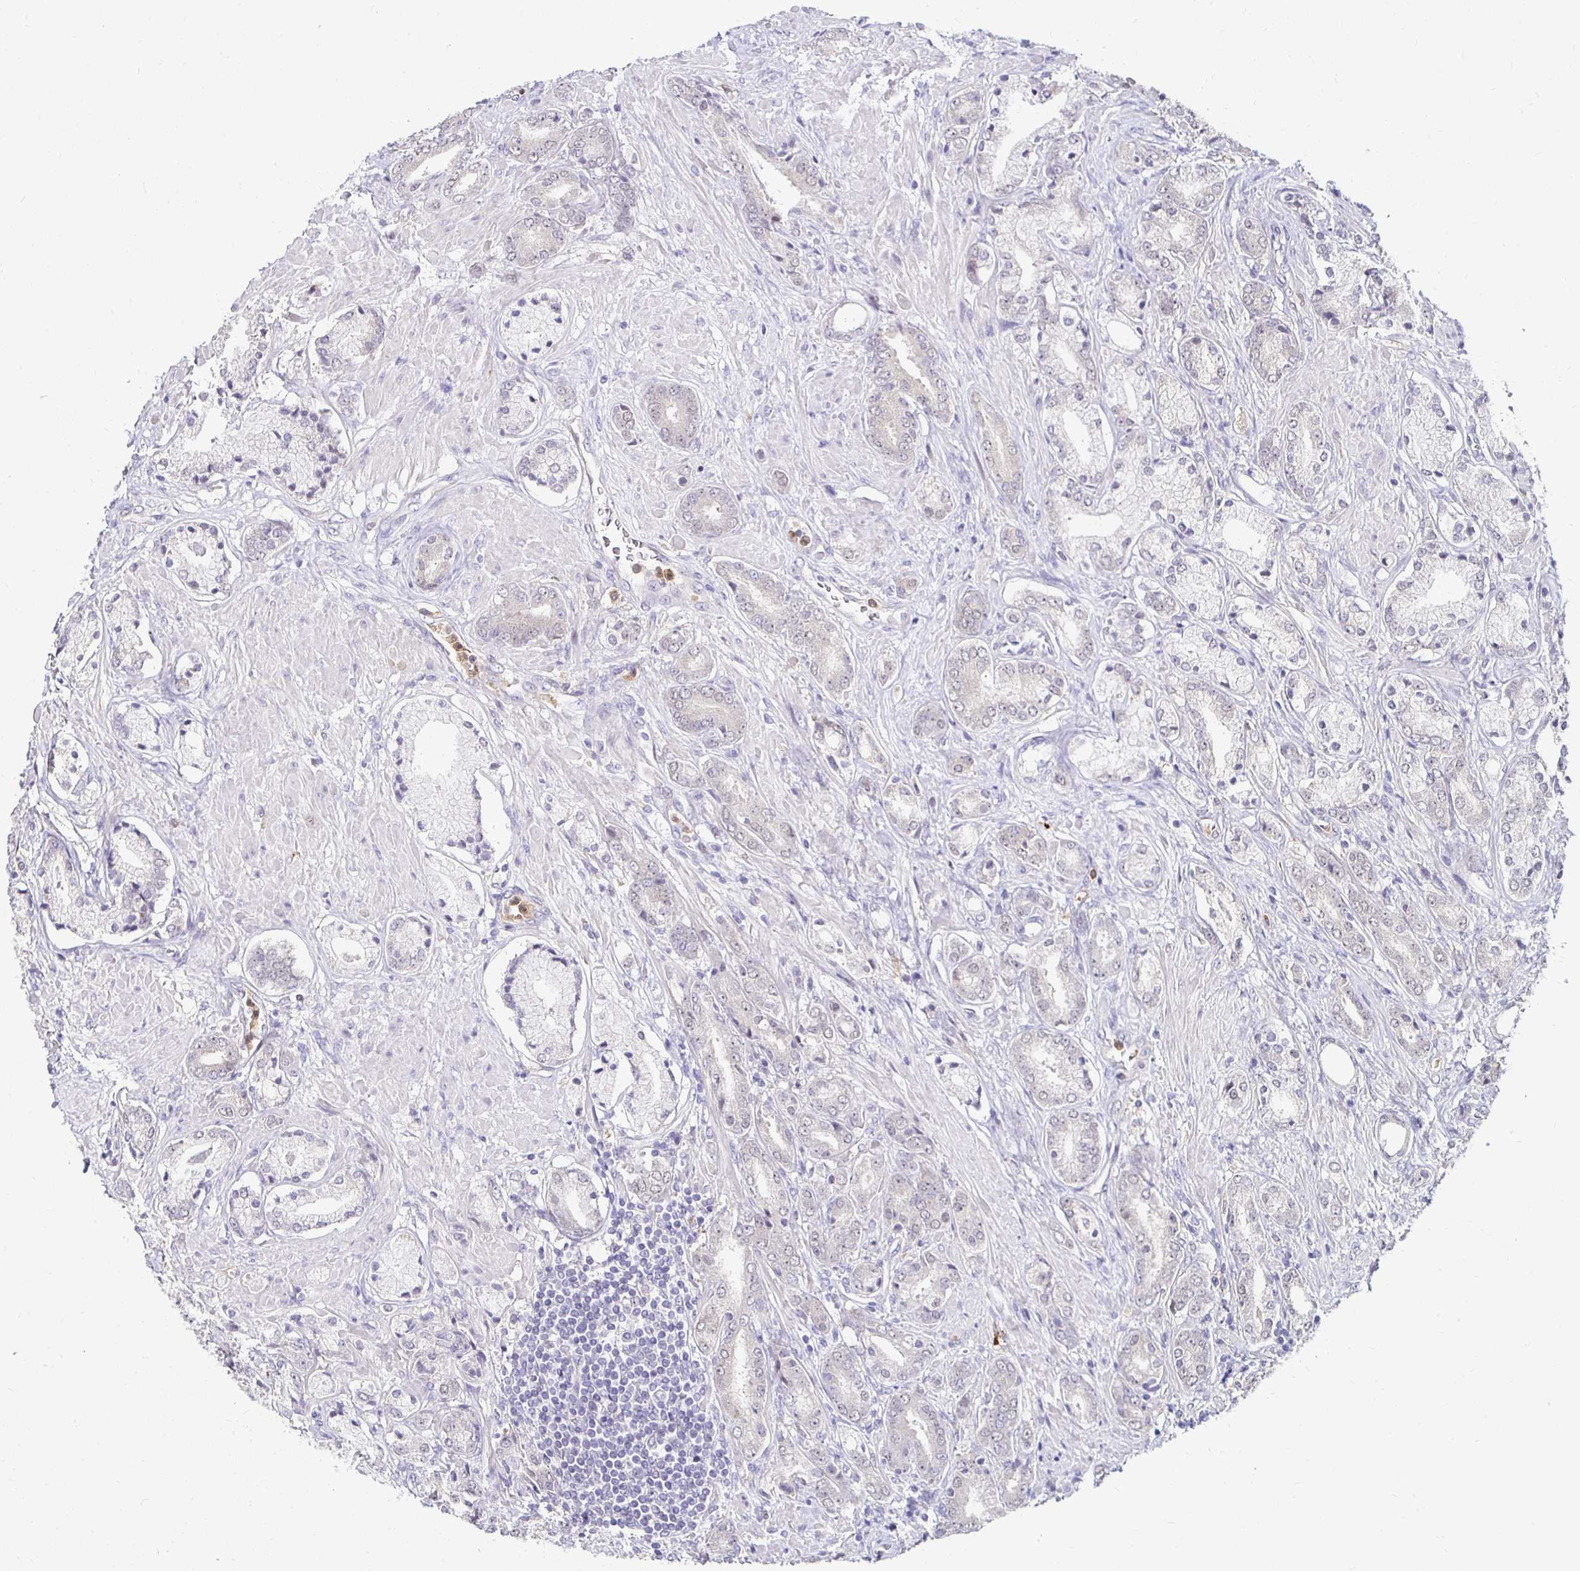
{"staining": {"intensity": "negative", "quantity": "none", "location": "none"}, "tissue": "prostate cancer", "cell_type": "Tumor cells", "image_type": "cancer", "snomed": [{"axis": "morphology", "description": "Adenocarcinoma, High grade"}, {"axis": "topography", "description": "Prostate"}], "caption": "Prostate high-grade adenocarcinoma was stained to show a protein in brown. There is no significant staining in tumor cells. (Stains: DAB (3,3'-diaminobenzidine) IHC with hematoxylin counter stain, Microscopy: brightfield microscopy at high magnification).", "gene": "PADI2", "patient": {"sex": "male", "age": 56}}